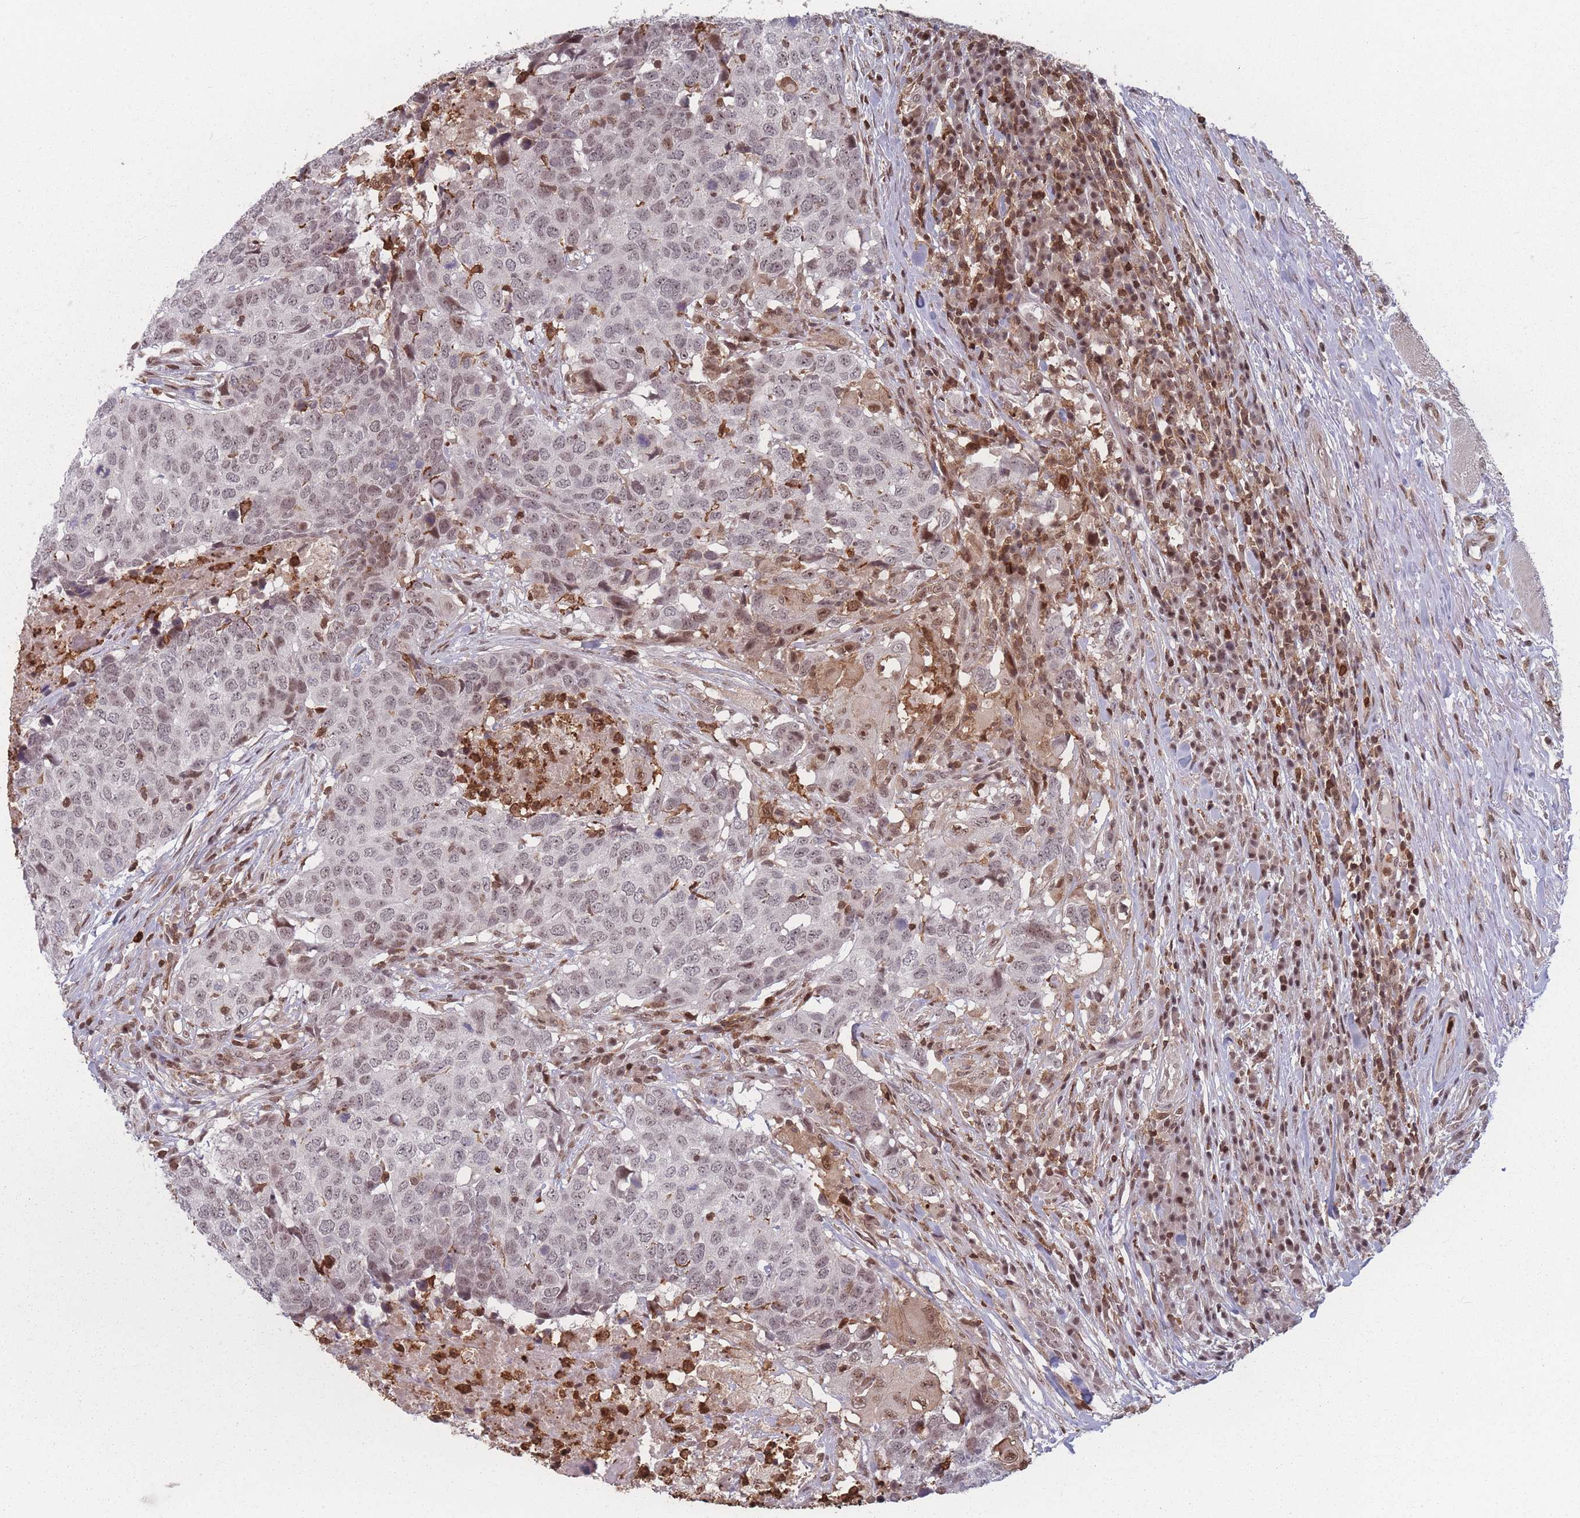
{"staining": {"intensity": "weak", "quantity": ">75%", "location": "nuclear"}, "tissue": "head and neck cancer", "cell_type": "Tumor cells", "image_type": "cancer", "snomed": [{"axis": "morphology", "description": "Normal tissue, NOS"}, {"axis": "morphology", "description": "Squamous cell carcinoma, NOS"}, {"axis": "topography", "description": "Skeletal muscle"}, {"axis": "topography", "description": "Vascular tissue"}, {"axis": "topography", "description": "Peripheral nerve tissue"}, {"axis": "topography", "description": "Head-Neck"}], "caption": "Head and neck cancer (squamous cell carcinoma) was stained to show a protein in brown. There is low levels of weak nuclear positivity in about >75% of tumor cells.", "gene": "WDR55", "patient": {"sex": "male", "age": 66}}